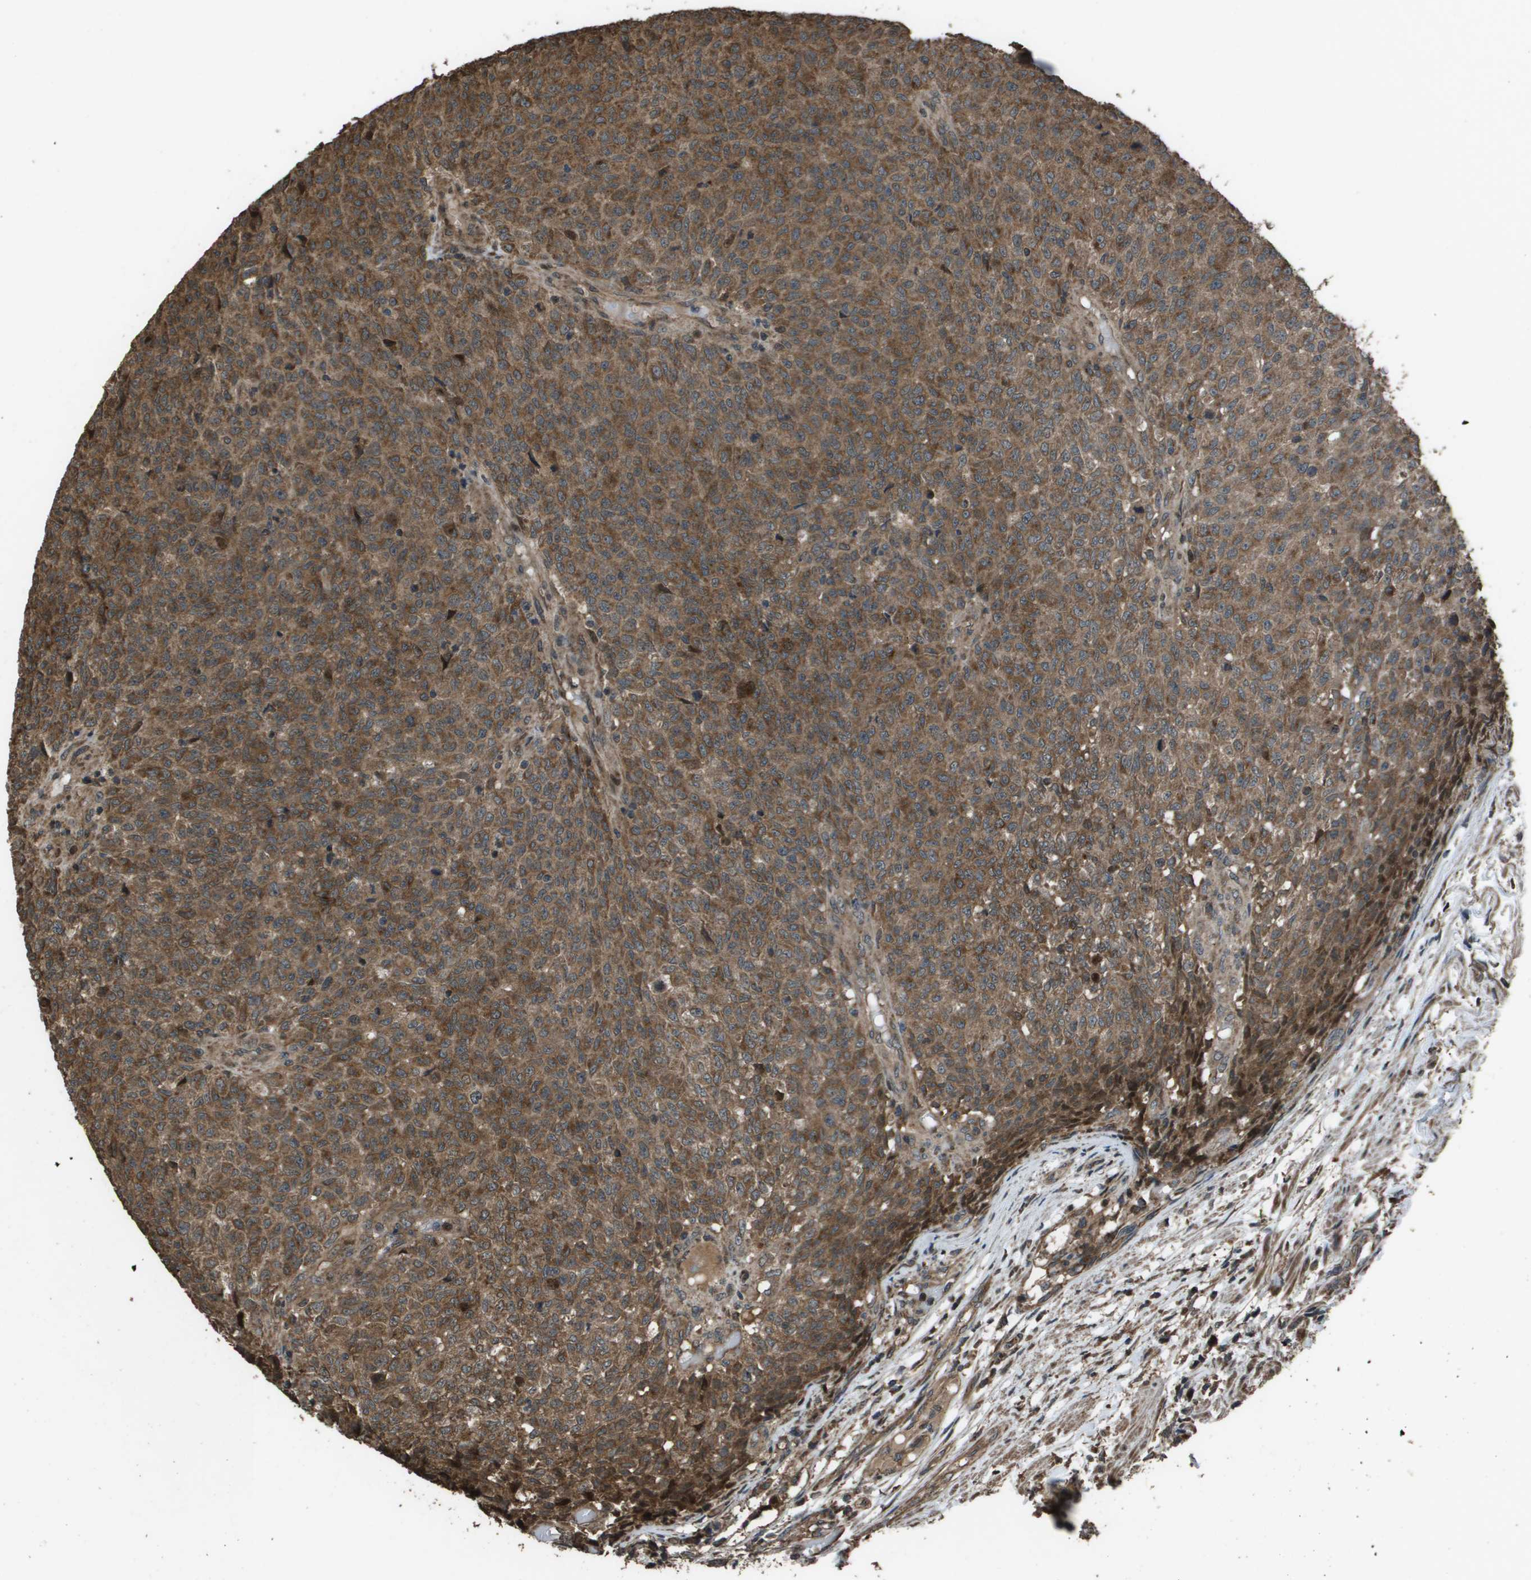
{"staining": {"intensity": "moderate", "quantity": ">75%", "location": "cytoplasmic/membranous"}, "tissue": "testis cancer", "cell_type": "Tumor cells", "image_type": "cancer", "snomed": [{"axis": "morphology", "description": "Seminoma, NOS"}, {"axis": "topography", "description": "Testis"}], "caption": "This photomicrograph shows immunohistochemistry staining of human testis cancer (seminoma), with medium moderate cytoplasmic/membranous positivity in about >75% of tumor cells.", "gene": "FIG4", "patient": {"sex": "male", "age": 59}}